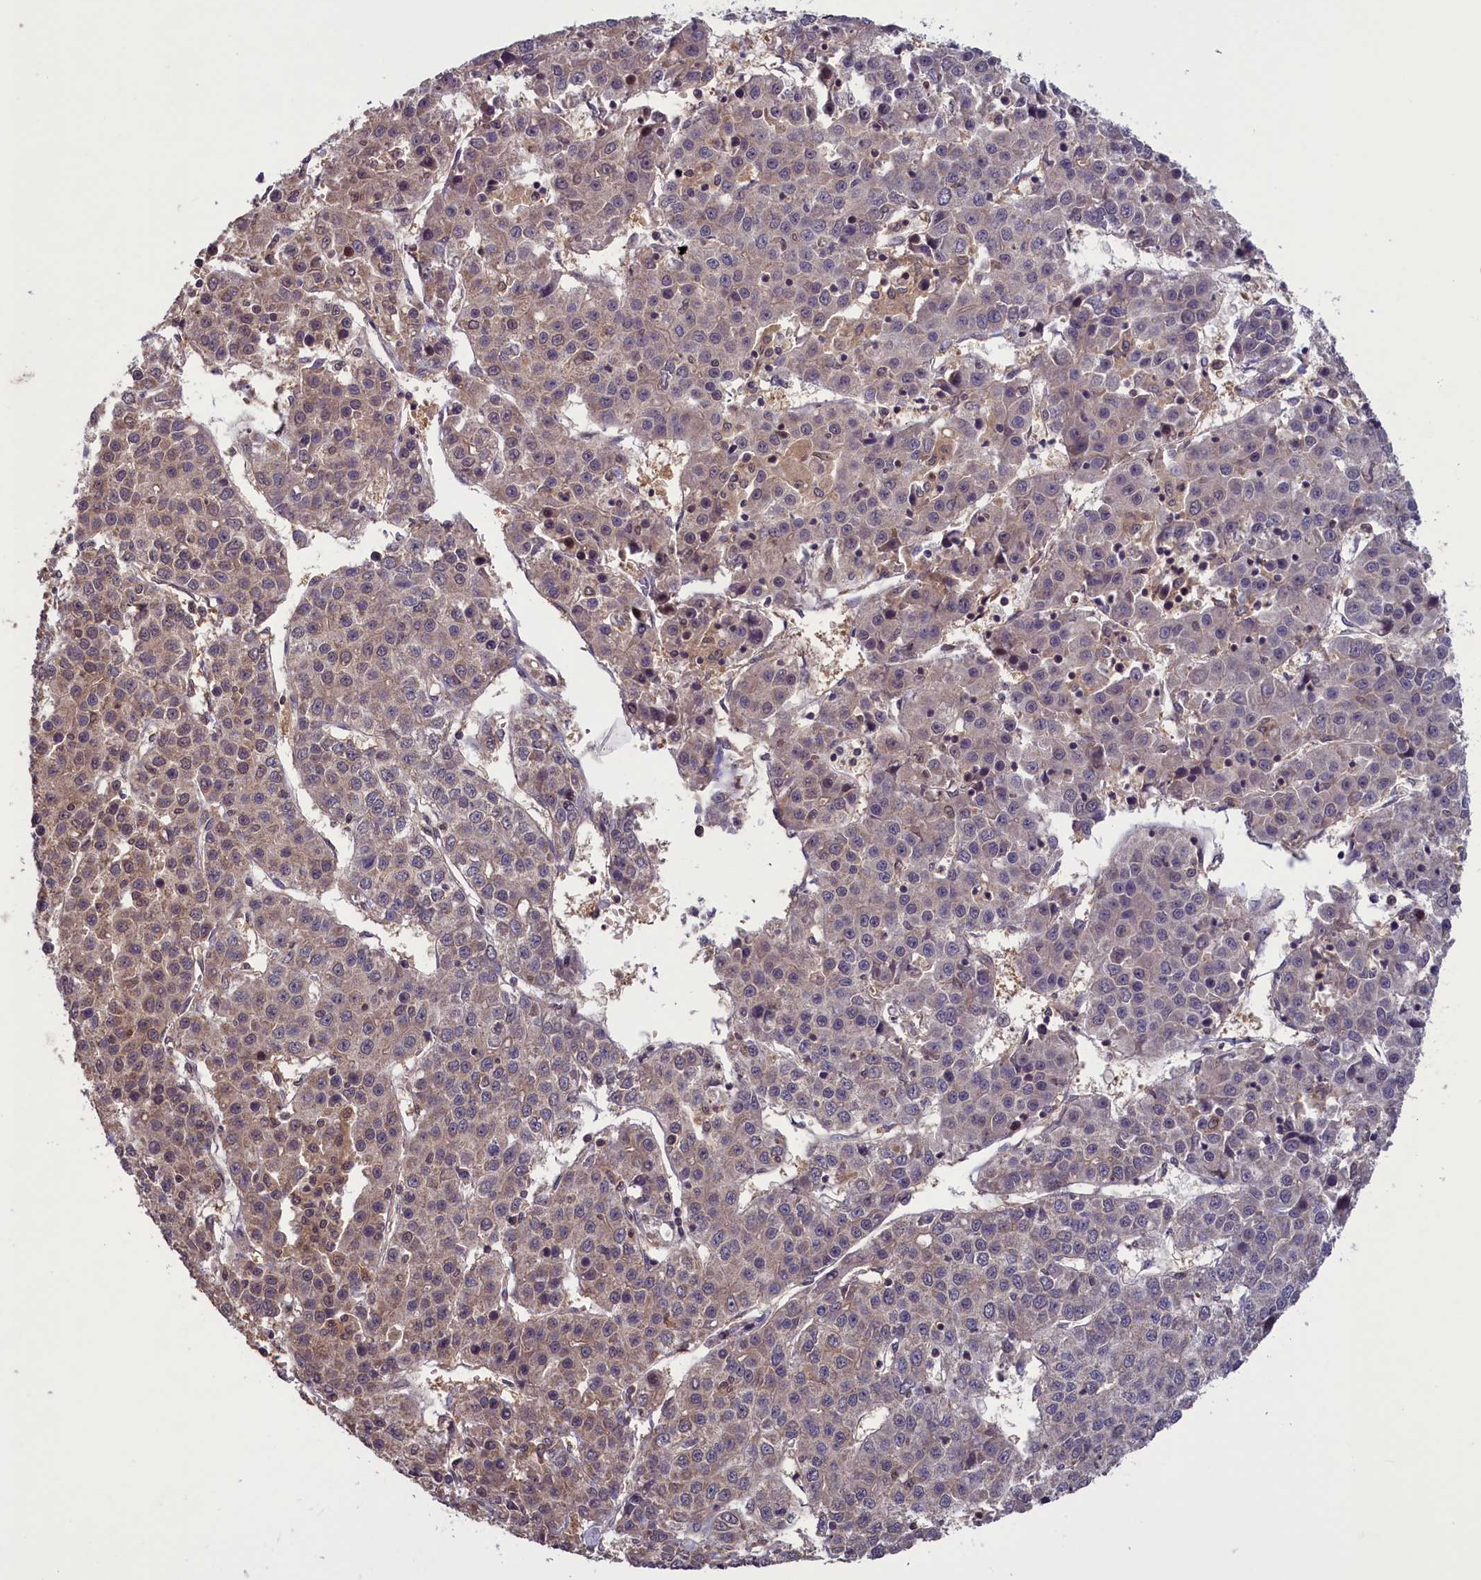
{"staining": {"intensity": "weak", "quantity": "<25%", "location": "nuclear"}, "tissue": "liver cancer", "cell_type": "Tumor cells", "image_type": "cancer", "snomed": [{"axis": "morphology", "description": "Carcinoma, Hepatocellular, NOS"}, {"axis": "topography", "description": "Liver"}], "caption": "Tumor cells are negative for protein expression in human liver cancer.", "gene": "NUBP1", "patient": {"sex": "female", "age": 53}}